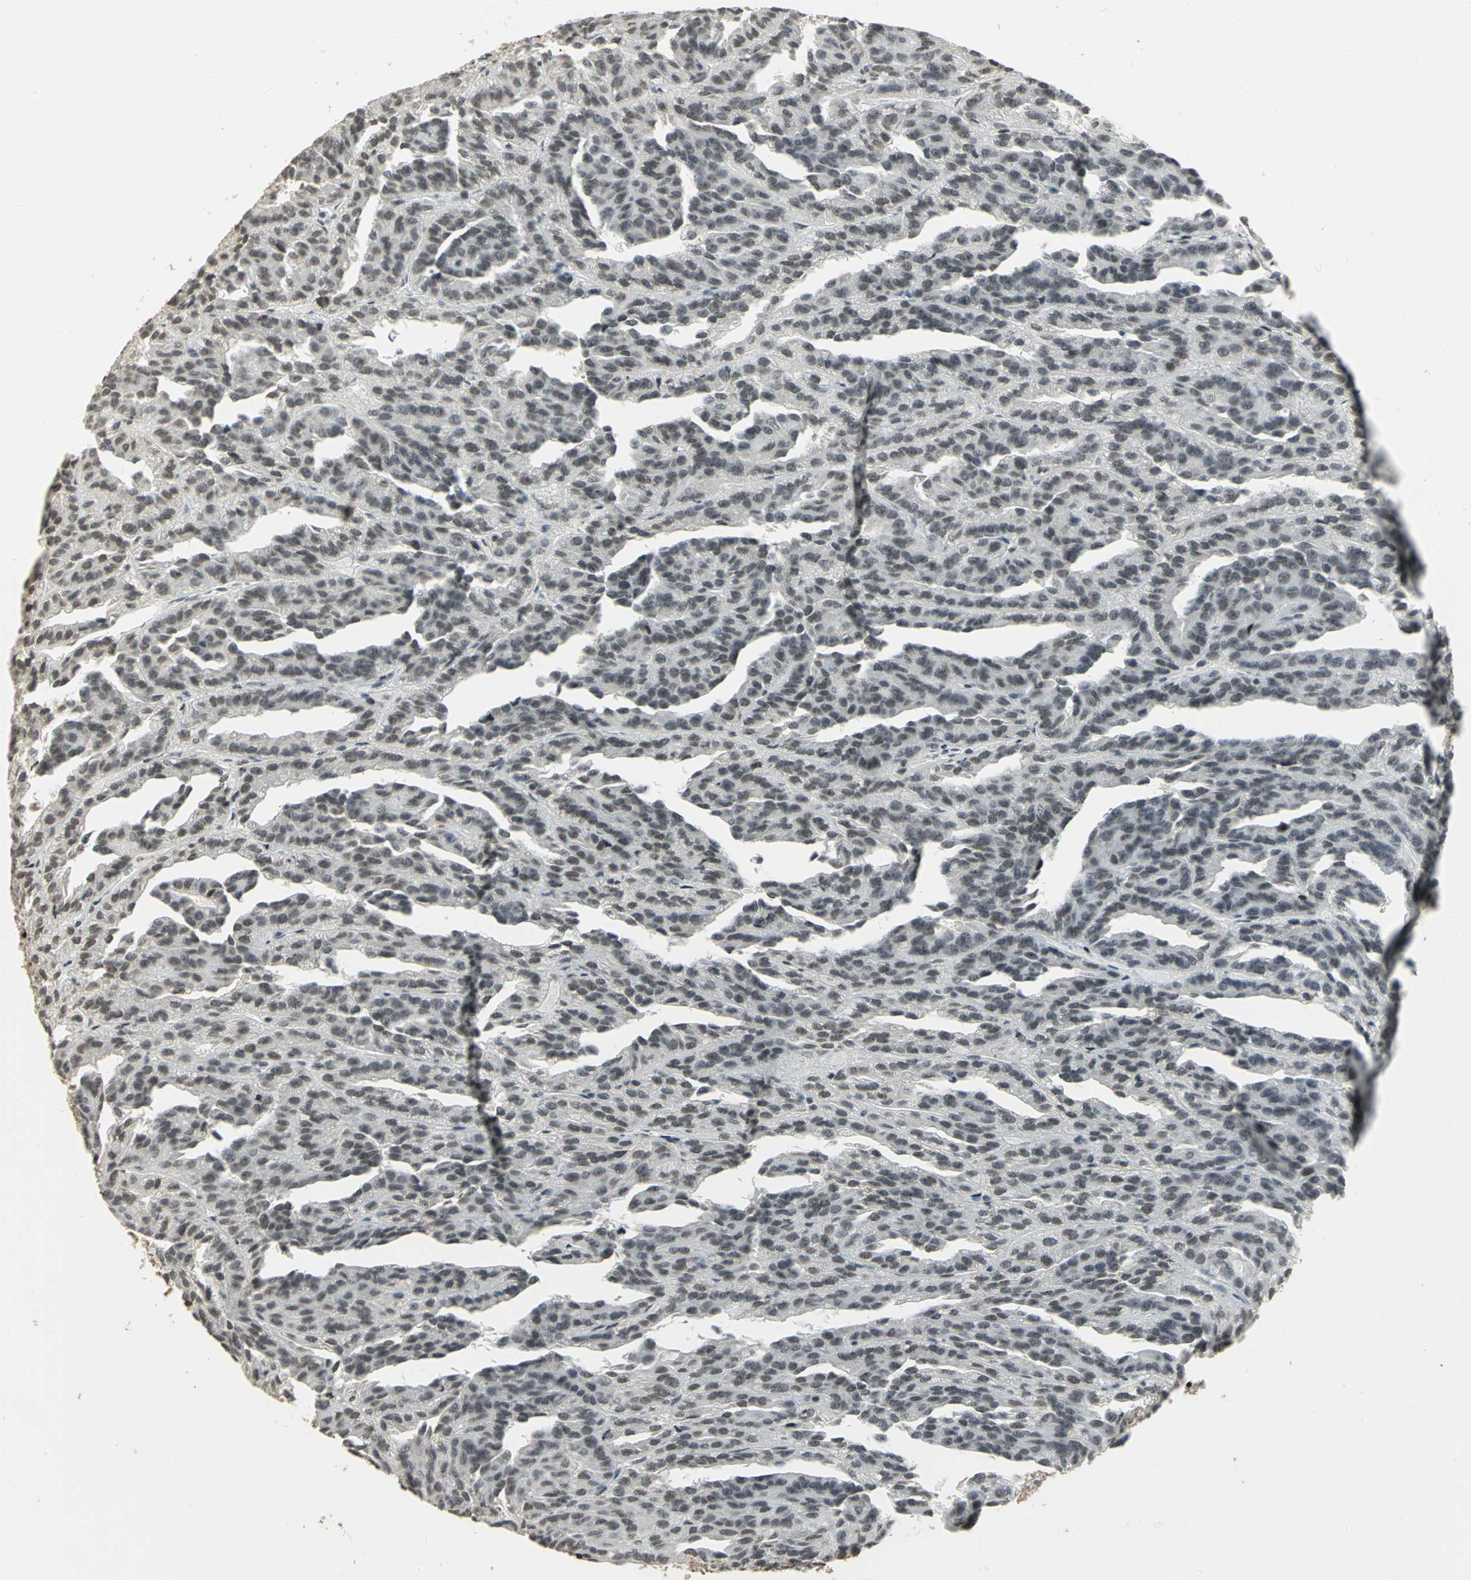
{"staining": {"intensity": "moderate", "quantity": ">75%", "location": "nuclear"}, "tissue": "renal cancer", "cell_type": "Tumor cells", "image_type": "cancer", "snomed": [{"axis": "morphology", "description": "Adenocarcinoma, NOS"}, {"axis": "topography", "description": "Kidney"}], "caption": "Protein expression analysis of human renal cancer reveals moderate nuclear staining in about >75% of tumor cells. (DAB IHC with brightfield microscopy, high magnification).", "gene": "CBX3", "patient": {"sex": "male", "age": 46}}